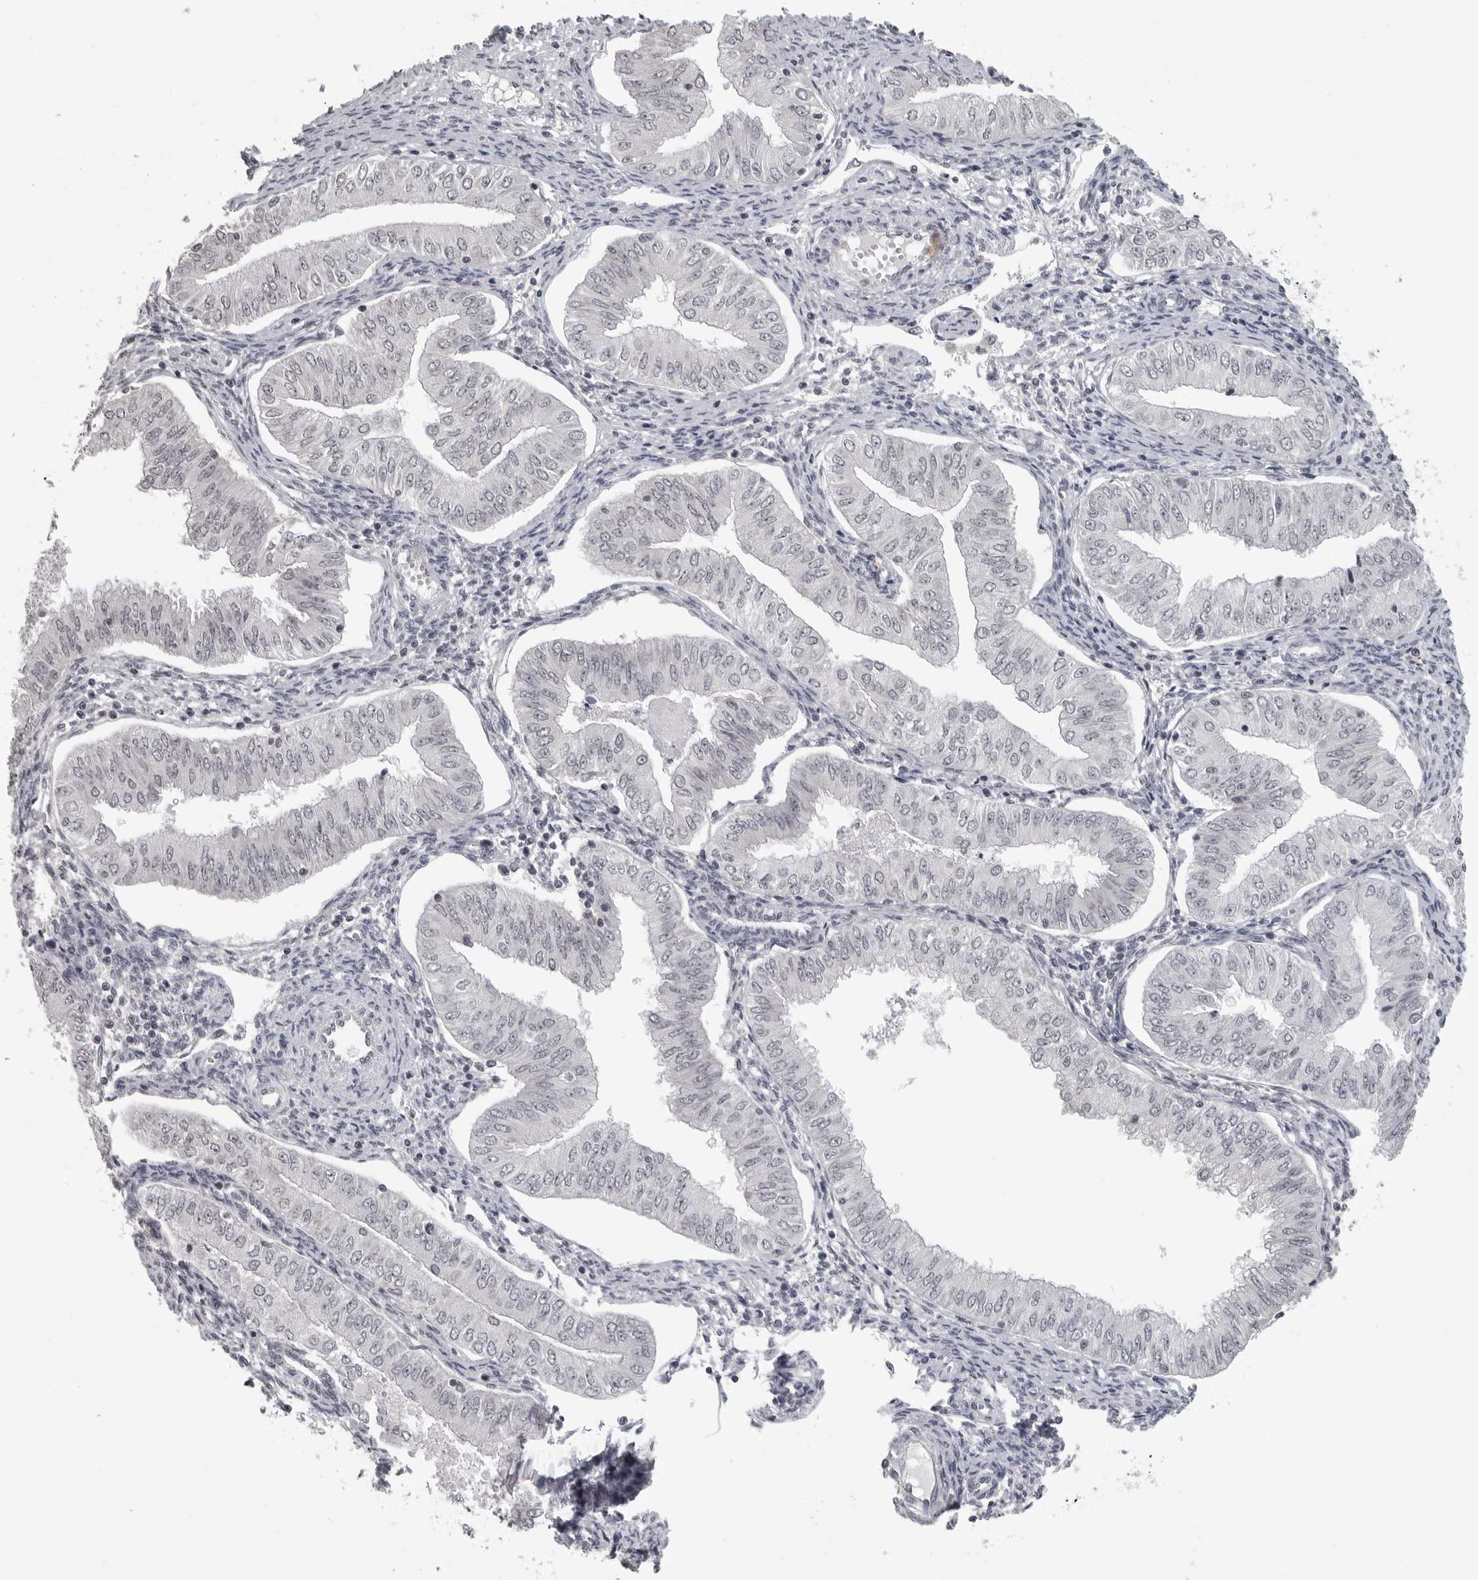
{"staining": {"intensity": "negative", "quantity": "none", "location": "none"}, "tissue": "endometrial cancer", "cell_type": "Tumor cells", "image_type": "cancer", "snomed": [{"axis": "morphology", "description": "Normal tissue, NOS"}, {"axis": "morphology", "description": "Adenocarcinoma, NOS"}, {"axis": "topography", "description": "Endometrium"}], "caption": "Tumor cells are negative for brown protein staining in endometrial adenocarcinoma. Brightfield microscopy of IHC stained with DAB (3,3'-diaminobenzidine) (brown) and hematoxylin (blue), captured at high magnification.", "gene": "DDX54", "patient": {"sex": "female", "age": 53}}